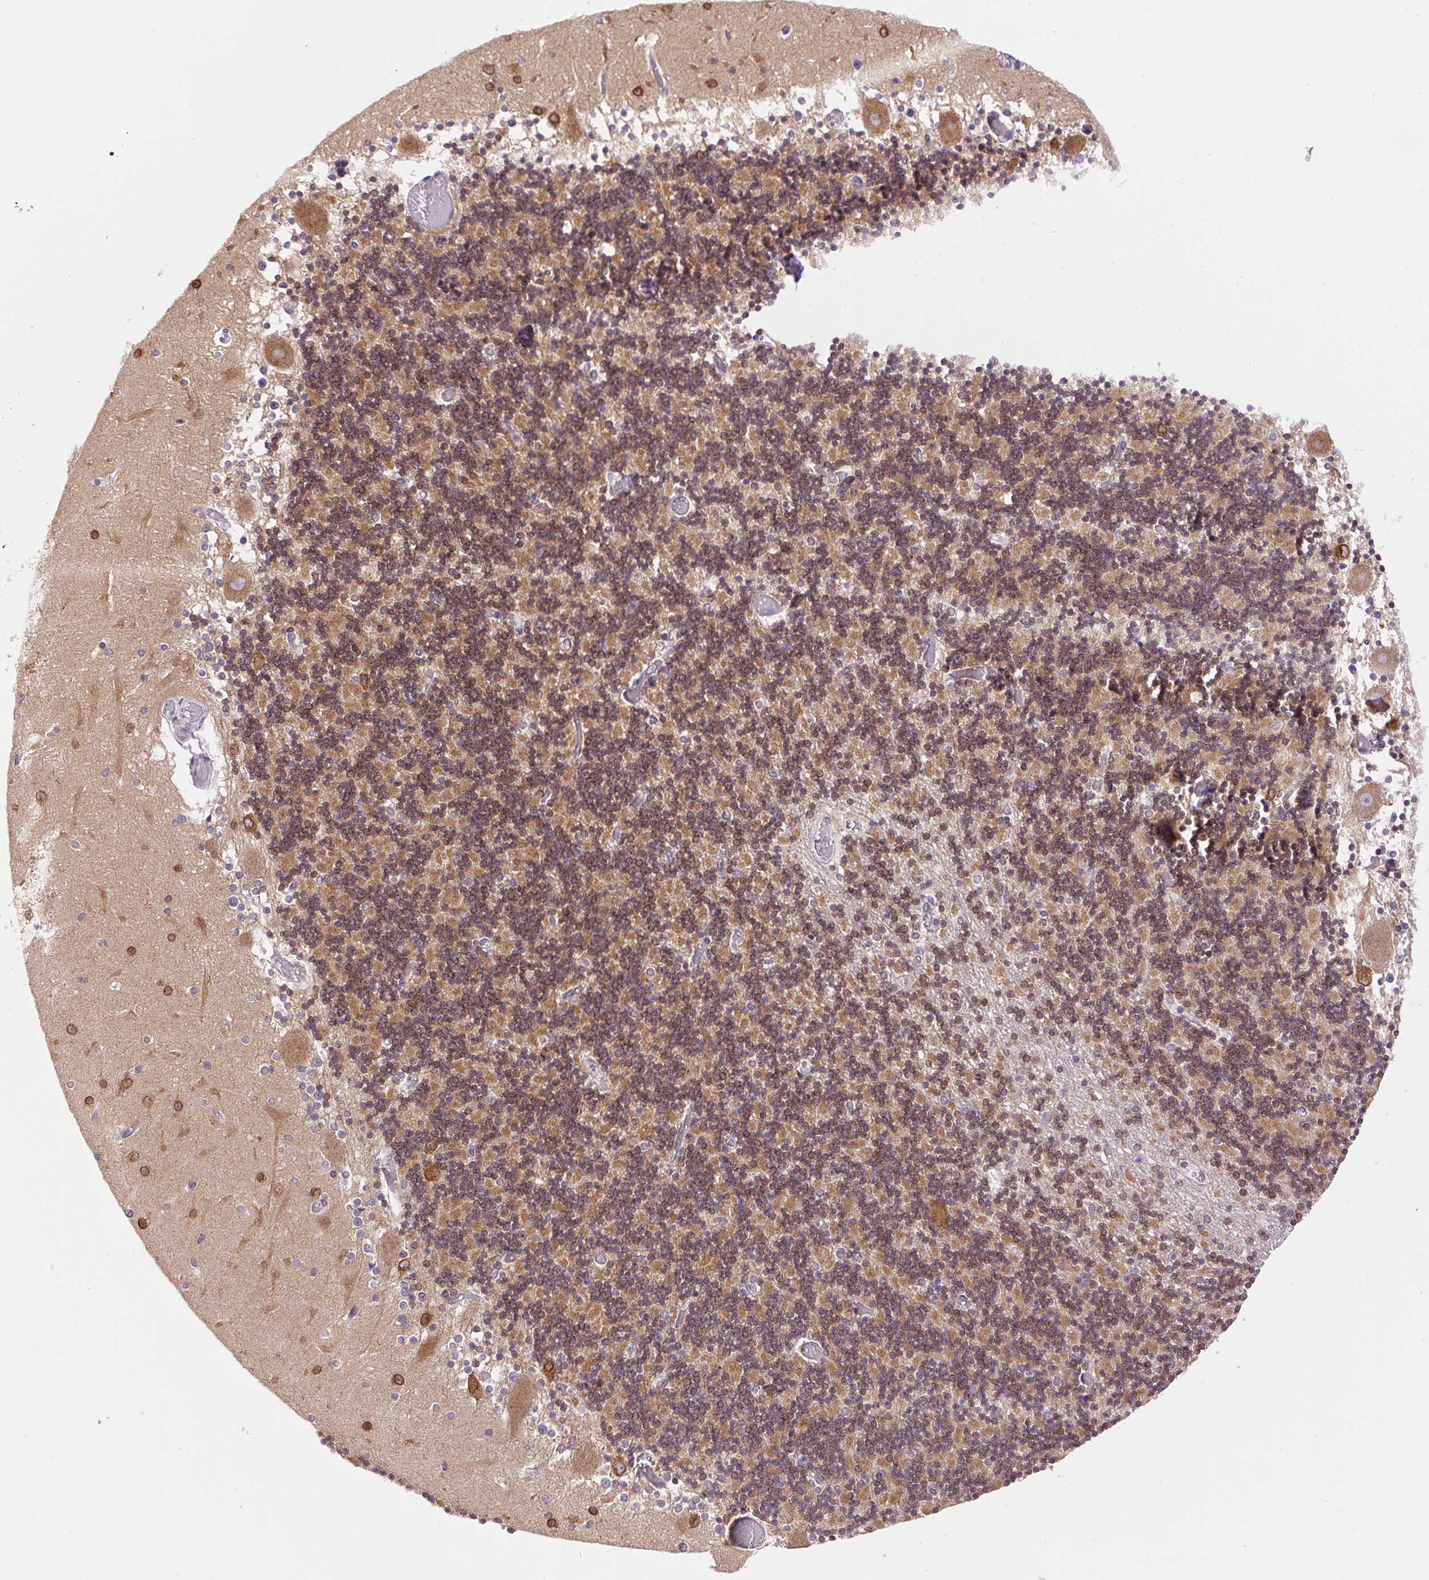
{"staining": {"intensity": "moderate", "quantity": "25%-75%", "location": "cytoplasmic/membranous"}, "tissue": "cerebellum", "cell_type": "Cells in granular layer", "image_type": "normal", "snomed": [{"axis": "morphology", "description": "Normal tissue, NOS"}, {"axis": "topography", "description": "Cerebellum"}], "caption": "Protein expression analysis of benign human cerebellum reveals moderate cytoplasmic/membranous positivity in approximately 25%-75% of cells in granular layer. The protein is stained brown, and the nuclei are stained in blue (DAB (3,3'-diaminobenzidine) IHC with brightfield microscopy, high magnification).", "gene": "SMIM13", "patient": {"sex": "female", "age": 28}}